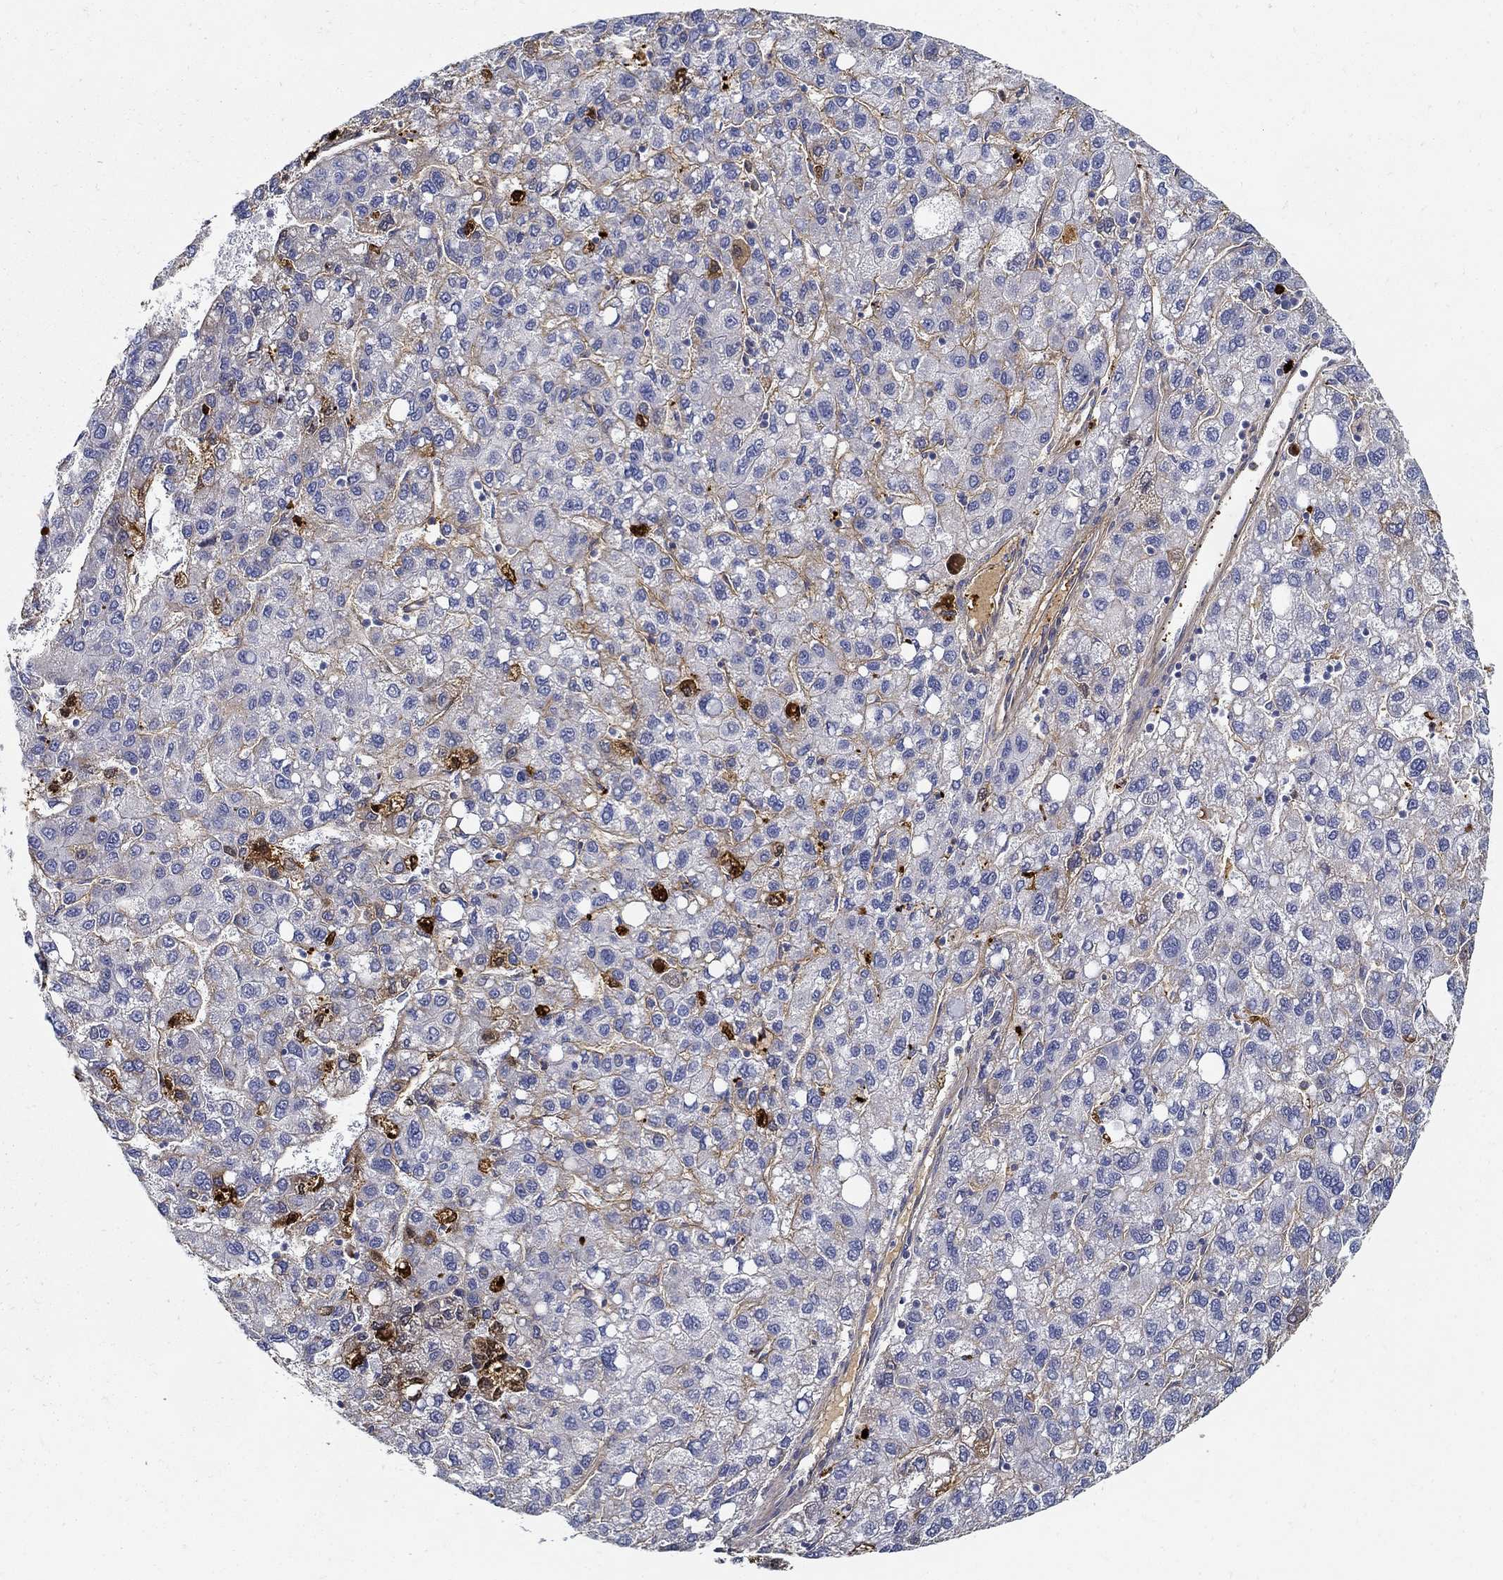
{"staining": {"intensity": "moderate", "quantity": "<25%", "location": "cytoplasmic/membranous"}, "tissue": "liver cancer", "cell_type": "Tumor cells", "image_type": "cancer", "snomed": [{"axis": "morphology", "description": "Carcinoma, Hepatocellular, NOS"}, {"axis": "topography", "description": "Liver"}], "caption": "Protein staining demonstrates moderate cytoplasmic/membranous positivity in approximately <25% of tumor cells in hepatocellular carcinoma (liver).", "gene": "TGFBI", "patient": {"sex": "female", "age": 82}}